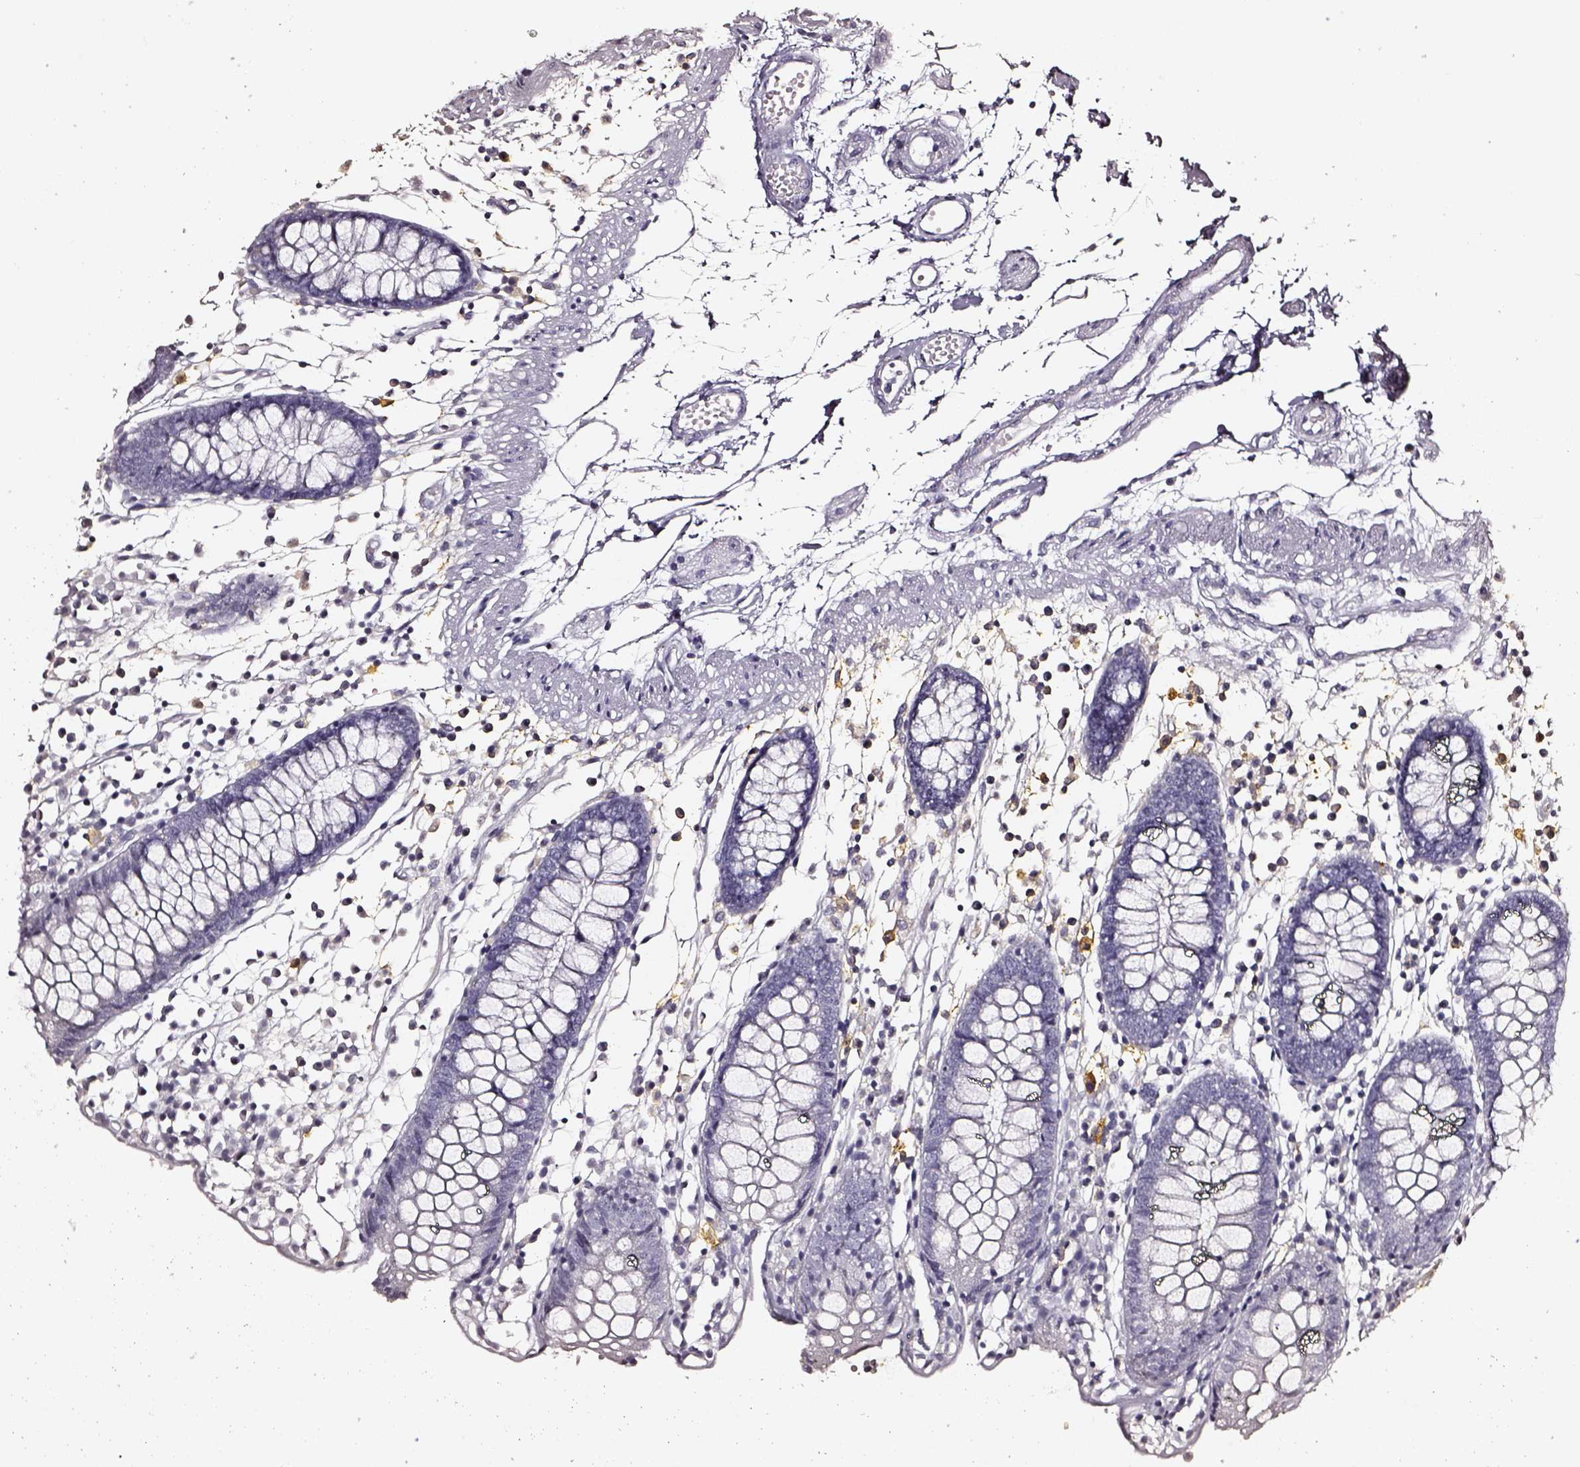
{"staining": {"intensity": "negative", "quantity": "none", "location": "none"}, "tissue": "colon", "cell_type": "Endothelial cells", "image_type": "normal", "snomed": [{"axis": "morphology", "description": "Normal tissue, NOS"}, {"axis": "morphology", "description": "Adenocarcinoma, NOS"}, {"axis": "topography", "description": "Colon"}], "caption": "This is an immunohistochemistry micrograph of benign colon. There is no positivity in endothelial cells.", "gene": "DPEP1", "patient": {"sex": "male", "age": 83}}